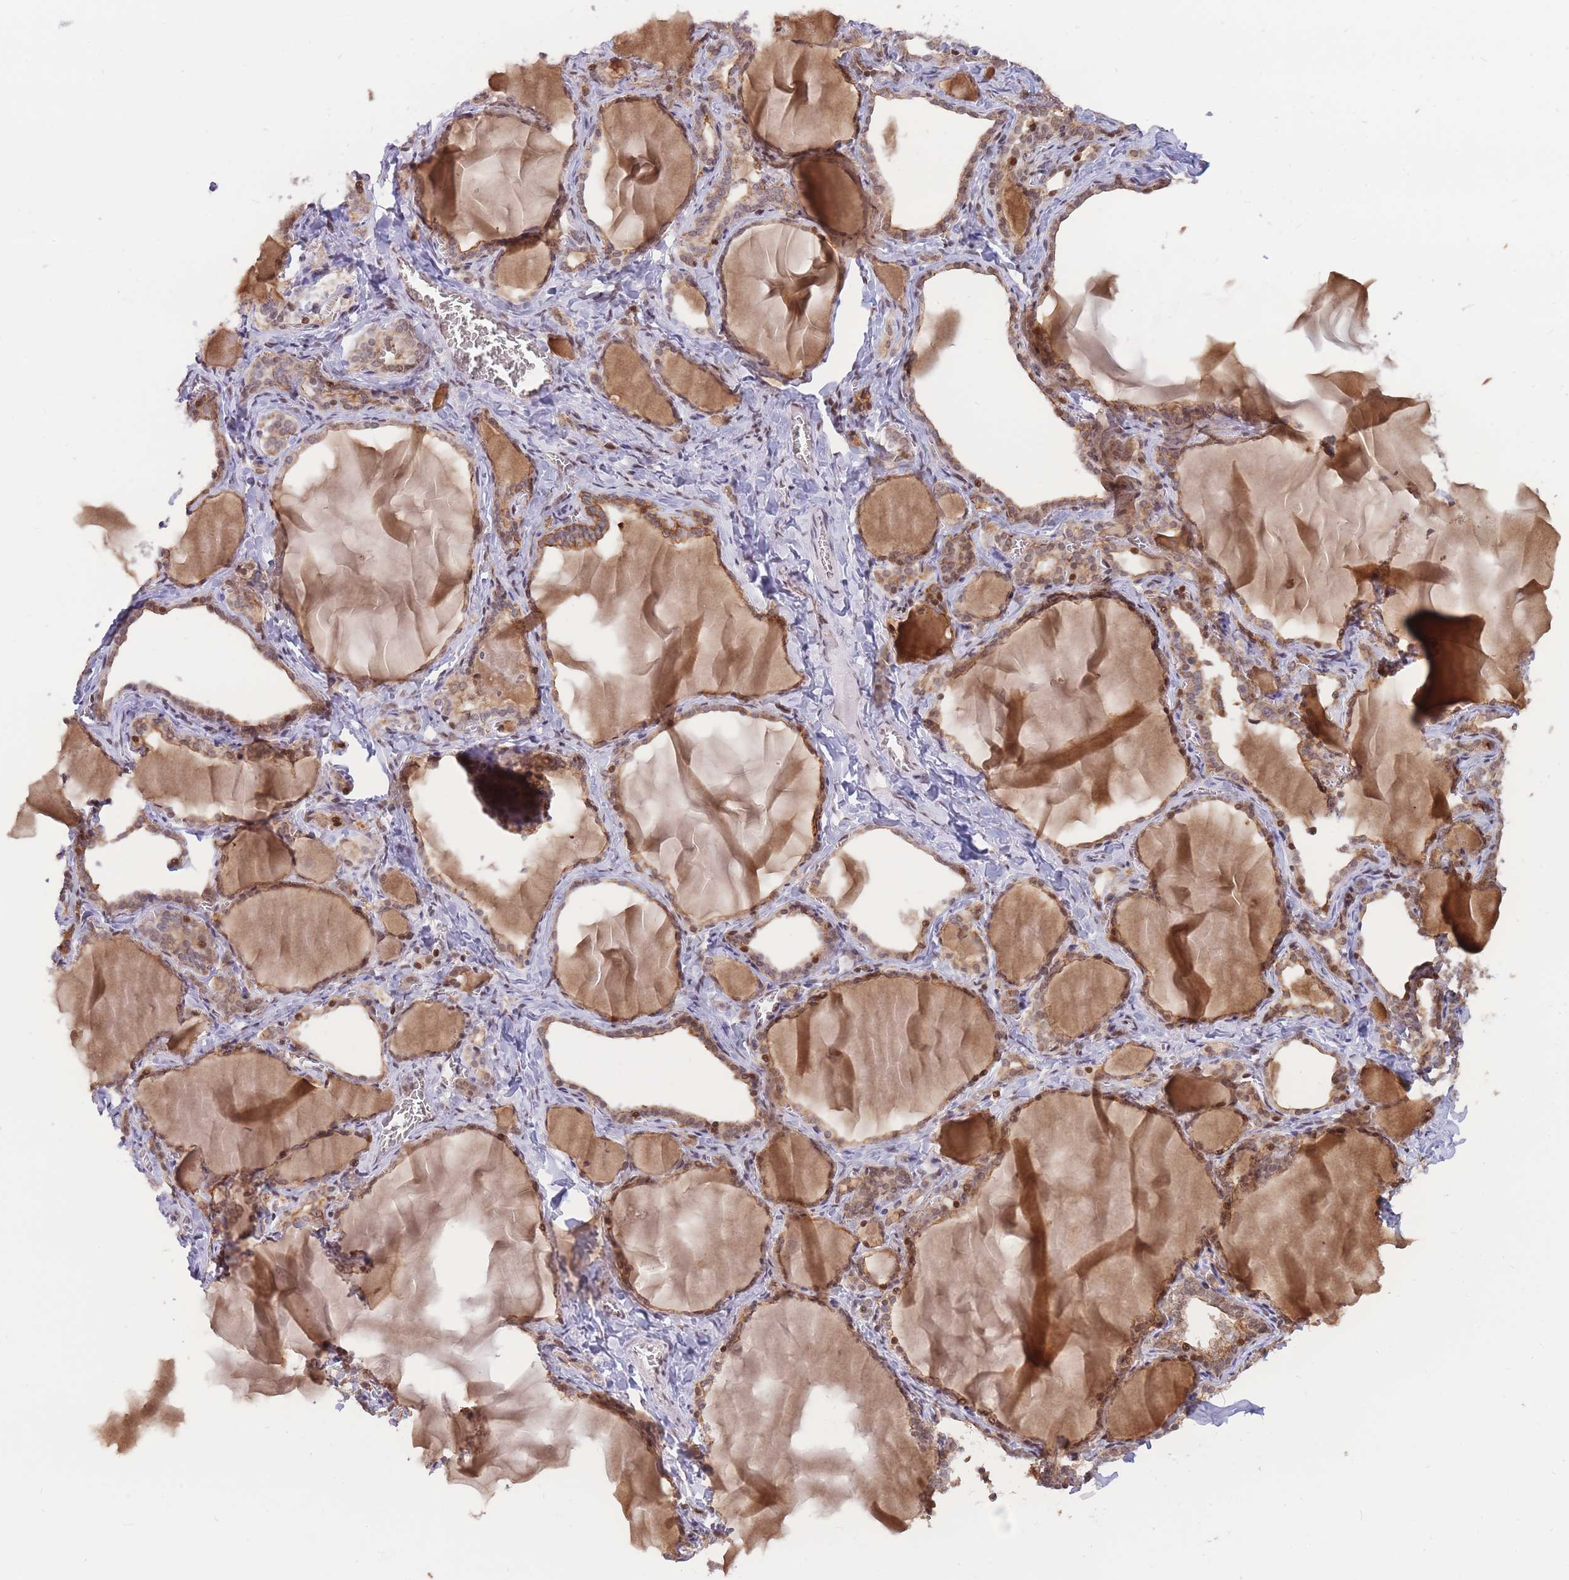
{"staining": {"intensity": "moderate", "quantity": ">75%", "location": "cytoplasmic/membranous,nuclear"}, "tissue": "thyroid gland", "cell_type": "Glandular cells", "image_type": "normal", "snomed": [{"axis": "morphology", "description": "Normal tissue, NOS"}, {"axis": "topography", "description": "Thyroid gland"}], "caption": "Human thyroid gland stained for a protein (brown) demonstrates moderate cytoplasmic/membranous,nuclear positive positivity in approximately >75% of glandular cells.", "gene": "TARBP2", "patient": {"sex": "female", "age": 42}}